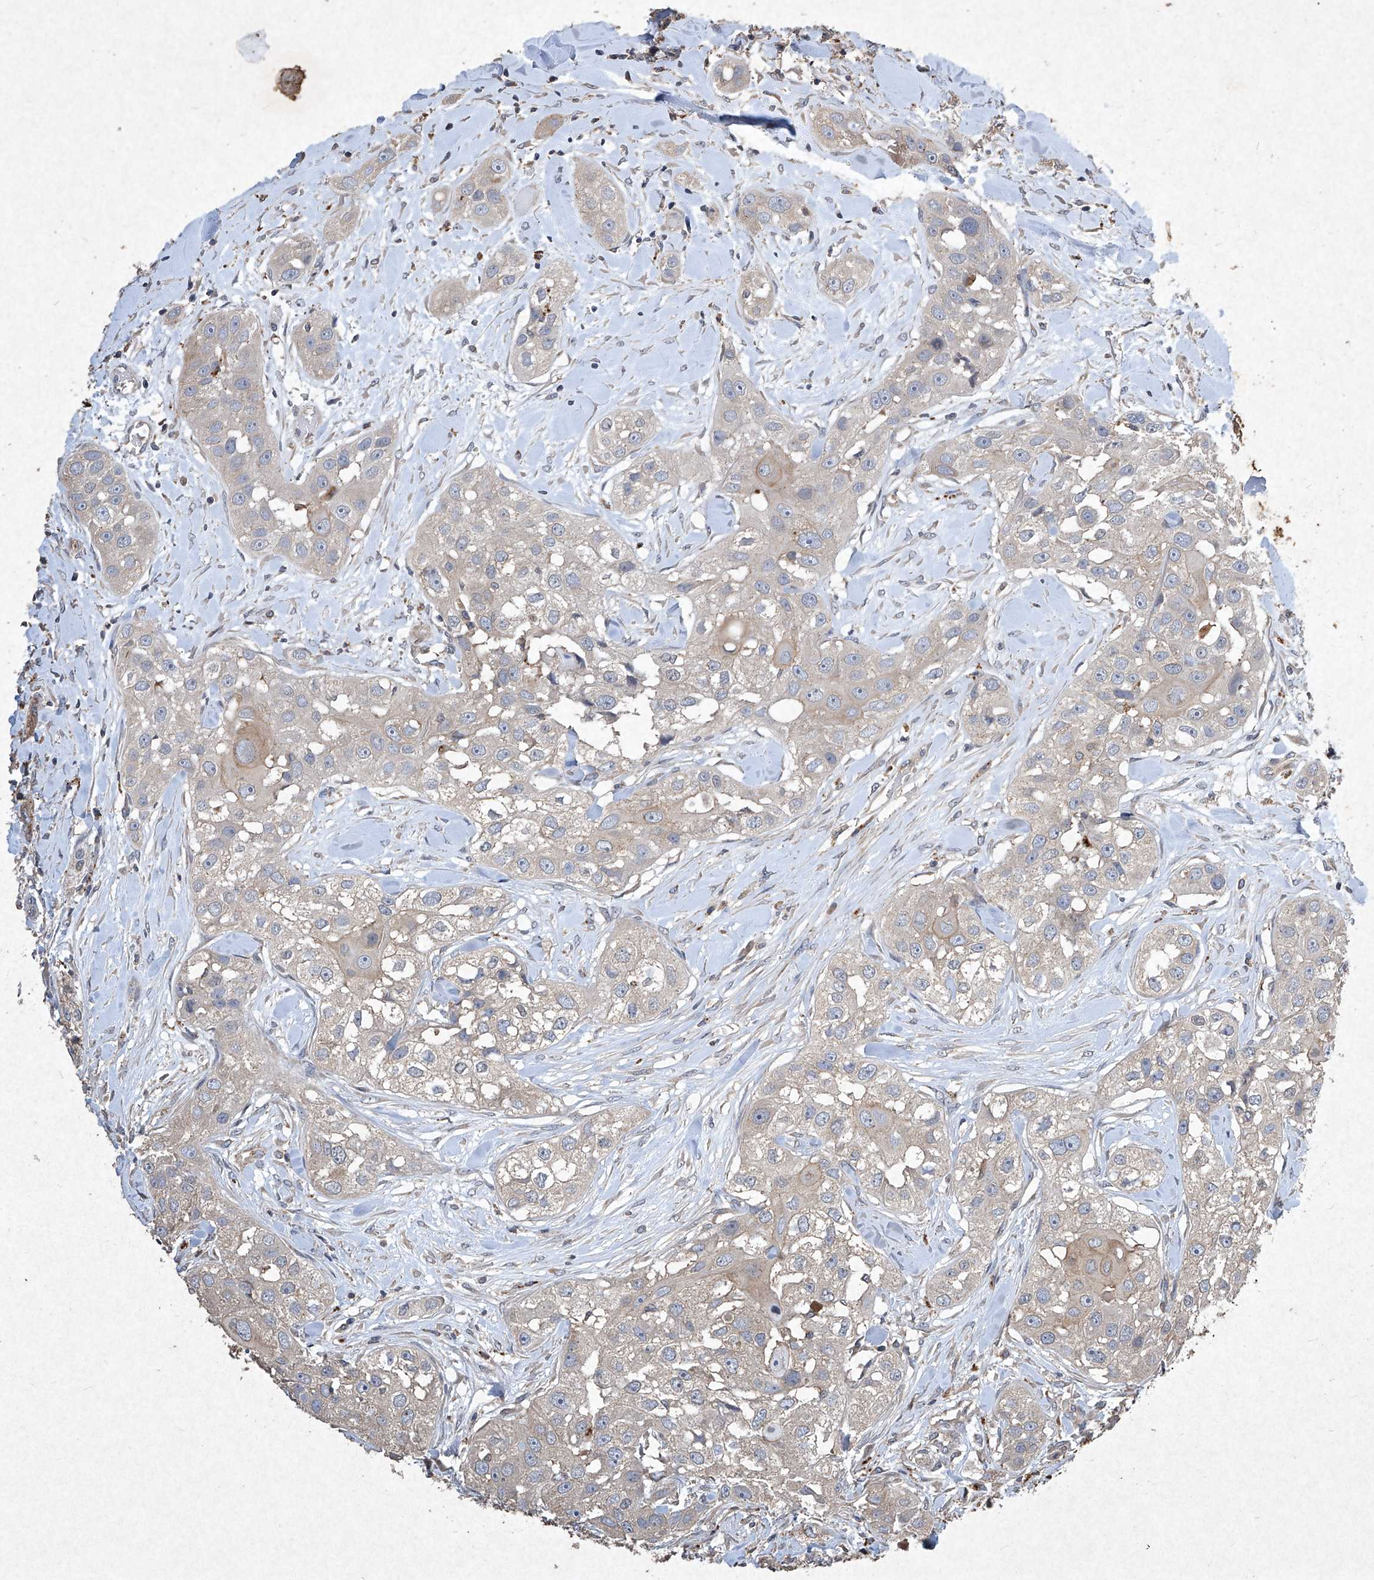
{"staining": {"intensity": "weak", "quantity": "<25%", "location": "cytoplasmic/membranous"}, "tissue": "head and neck cancer", "cell_type": "Tumor cells", "image_type": "cancer", "snomed": [{"axis": "morphology", "description": "Normal tissue, NOS"}, {"axis": "morphology", "description": "Squamous cell carcinoma, NOS"}, {"axis": "topography", "description": "Skeletal muscle"}, {"axis": "topography", "description": "Head-Neck"}], "caption": "A high-resolution photomicrograph shows immunohistochemistry (IHC) staining of head and neck cancer, which shows no significant positivity in tumor cells.", "gene": "MED16", "patient": {"sex": "male", "age": 51}}